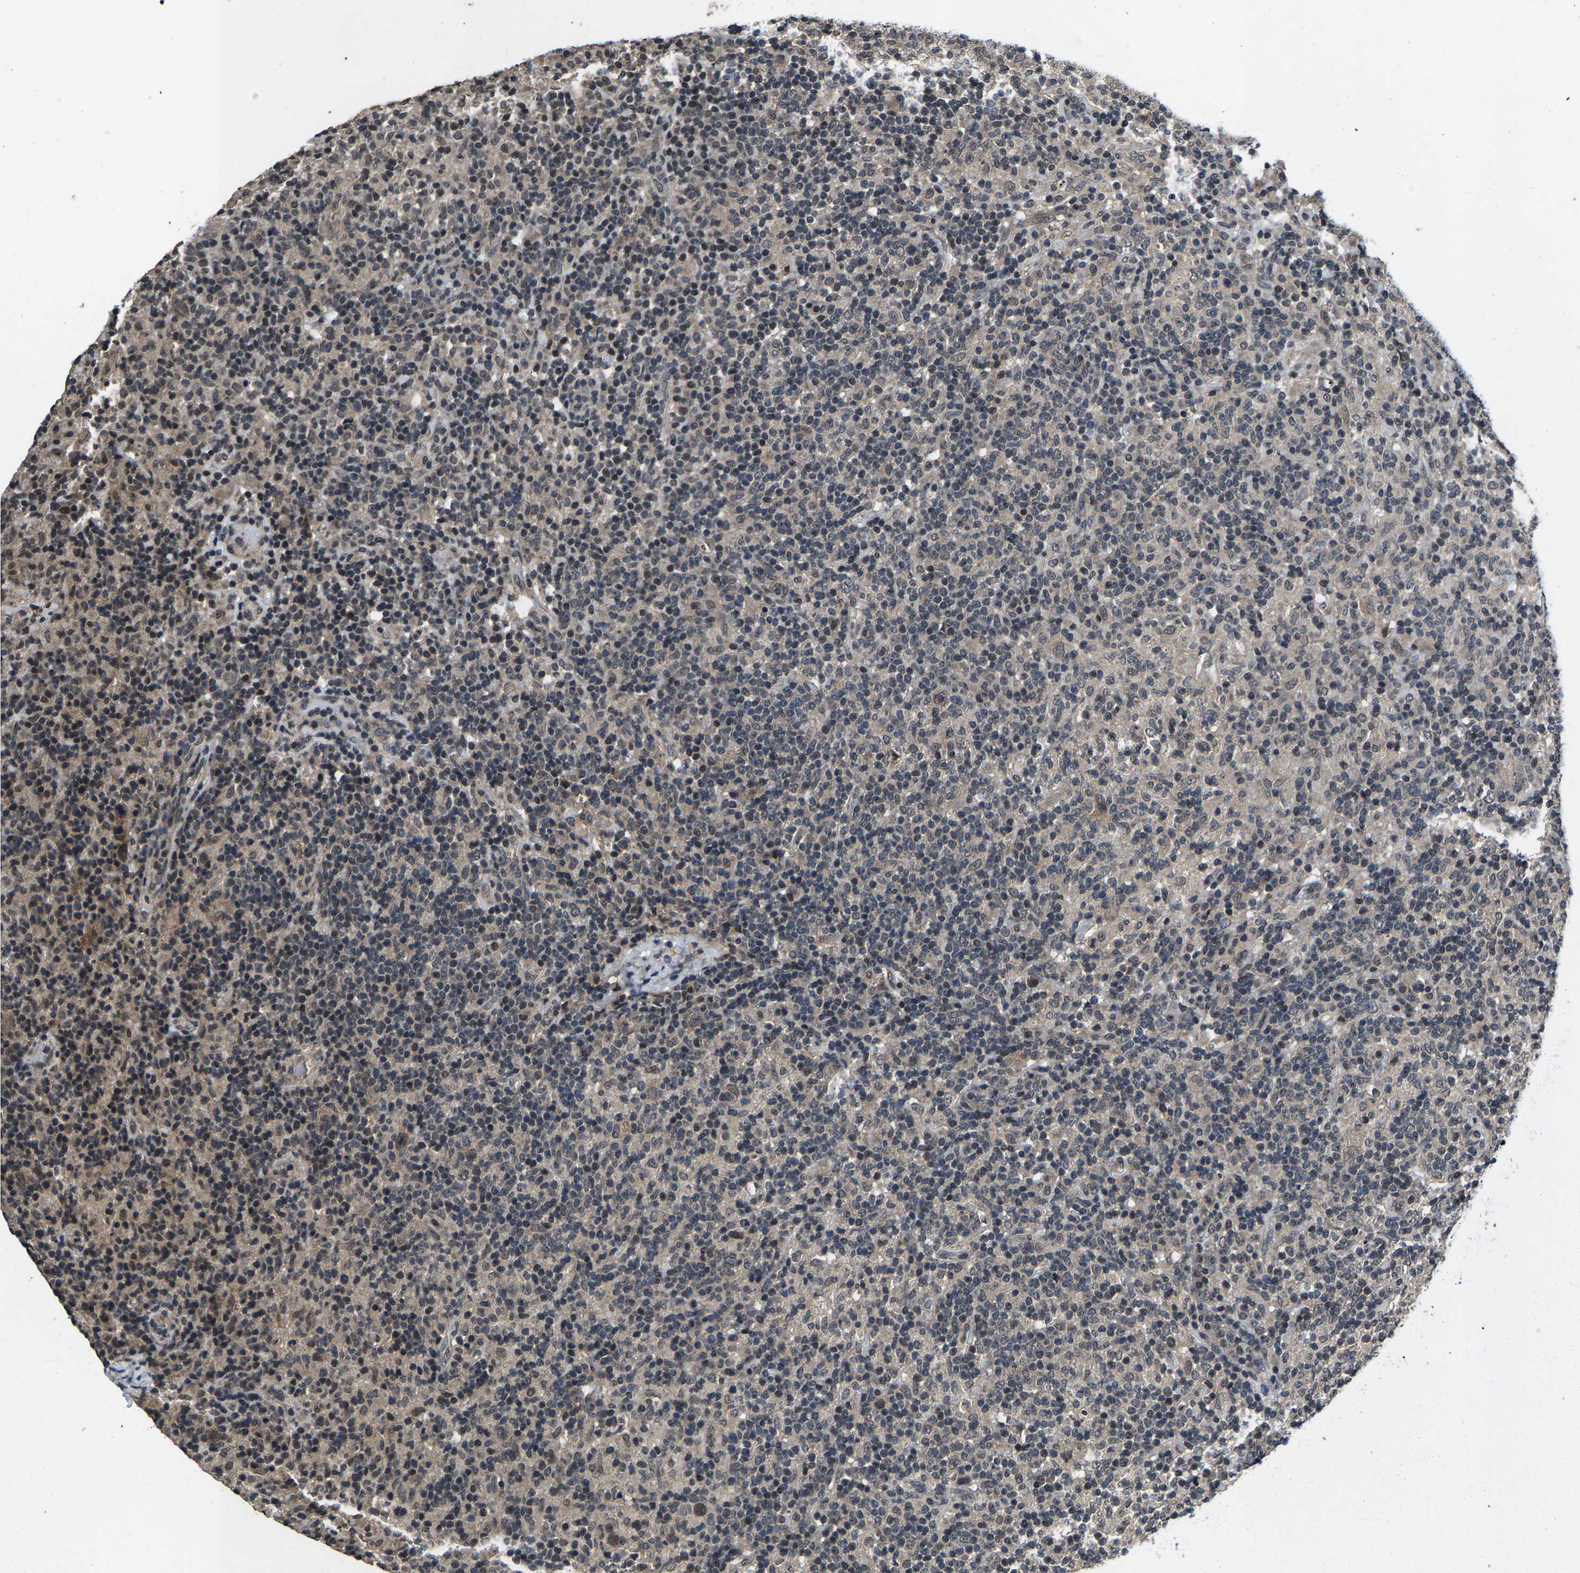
{"staining": {"intensity": "weak", "quantity": "<25%", "location": "nuclear"}, "tissue": "lymphoma", "cell_type": "Tumor cells", "image_type": "cancer", "snomed": [{"axis": "morphology", "description": "Hodgkin's disease, NOS"}, {"axis": "topography", "description": "Lymph node"}], "caption": "DAB (3,3'-diaminobenzidine) immunohistochemical staining of human Hodgkin's disease exhibits no significant positivity in tumor cells.", "gene": "HUWE1", "patient": {"sex": "male", "age": 70}}